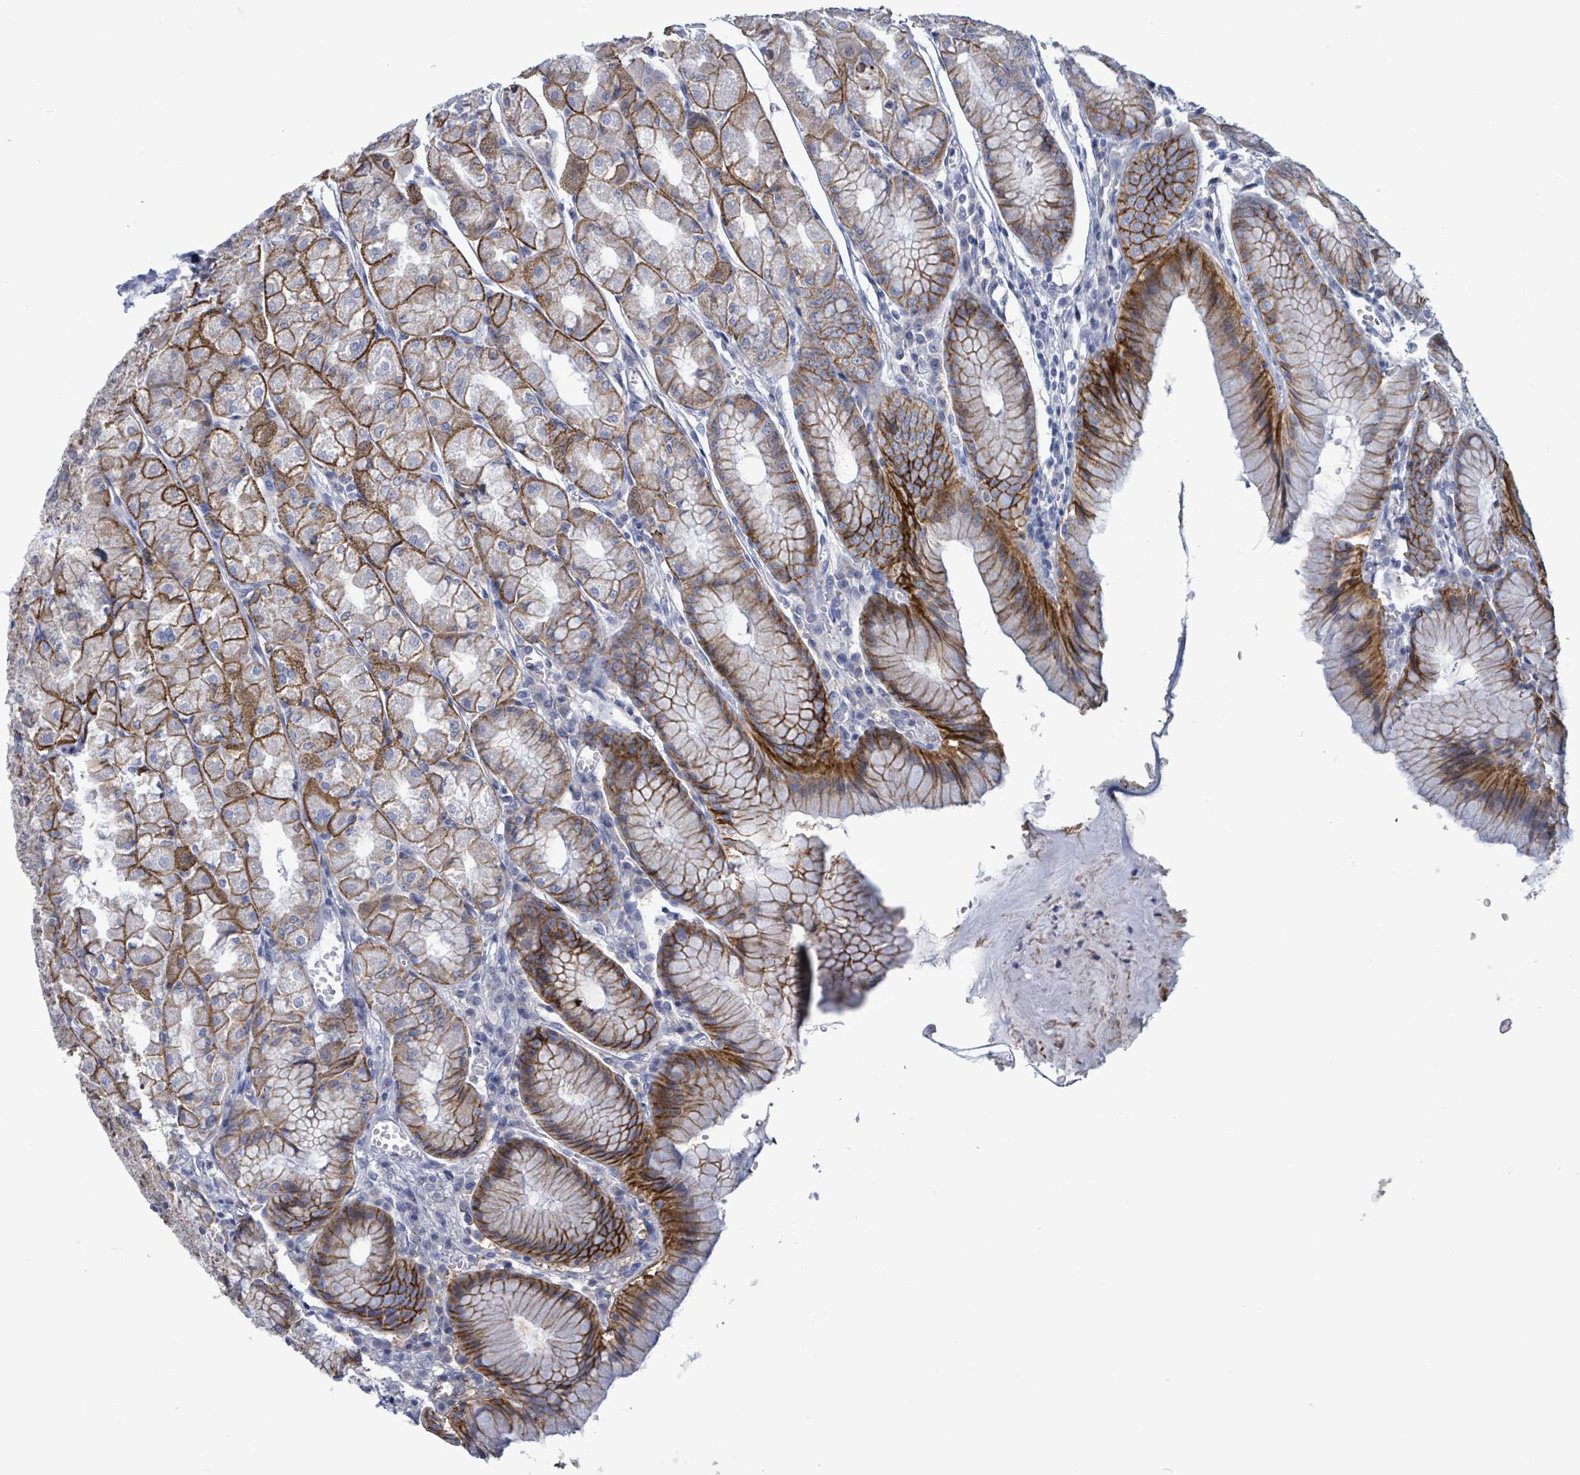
{"staining": {"intensity": "moderate", "quantity": ">75%", "location": "cytoplasmic/membranous"}, "tissue": "stomach", "cell_type": "Glandular cells", "image_type": "normal", "snomed": [{"axis": "morphology", "description": "Normal tissue, NOS"}, {"axis": "topography", "description": "Stomach"}], "caption": "Protein analysis of unremarkable stomach demonstrates moderate cytoplasmic/membranous staining in about >75% of glandular cells. The staining was performed using DAB (3,3'-diaminobenzidine) to visualize the protein expression in brown, while the nuclei were stained in blue with hematoxylin (Magnification: 20x).", "gene": "BSG", "patient": {"sex": "male", "age": 55}}